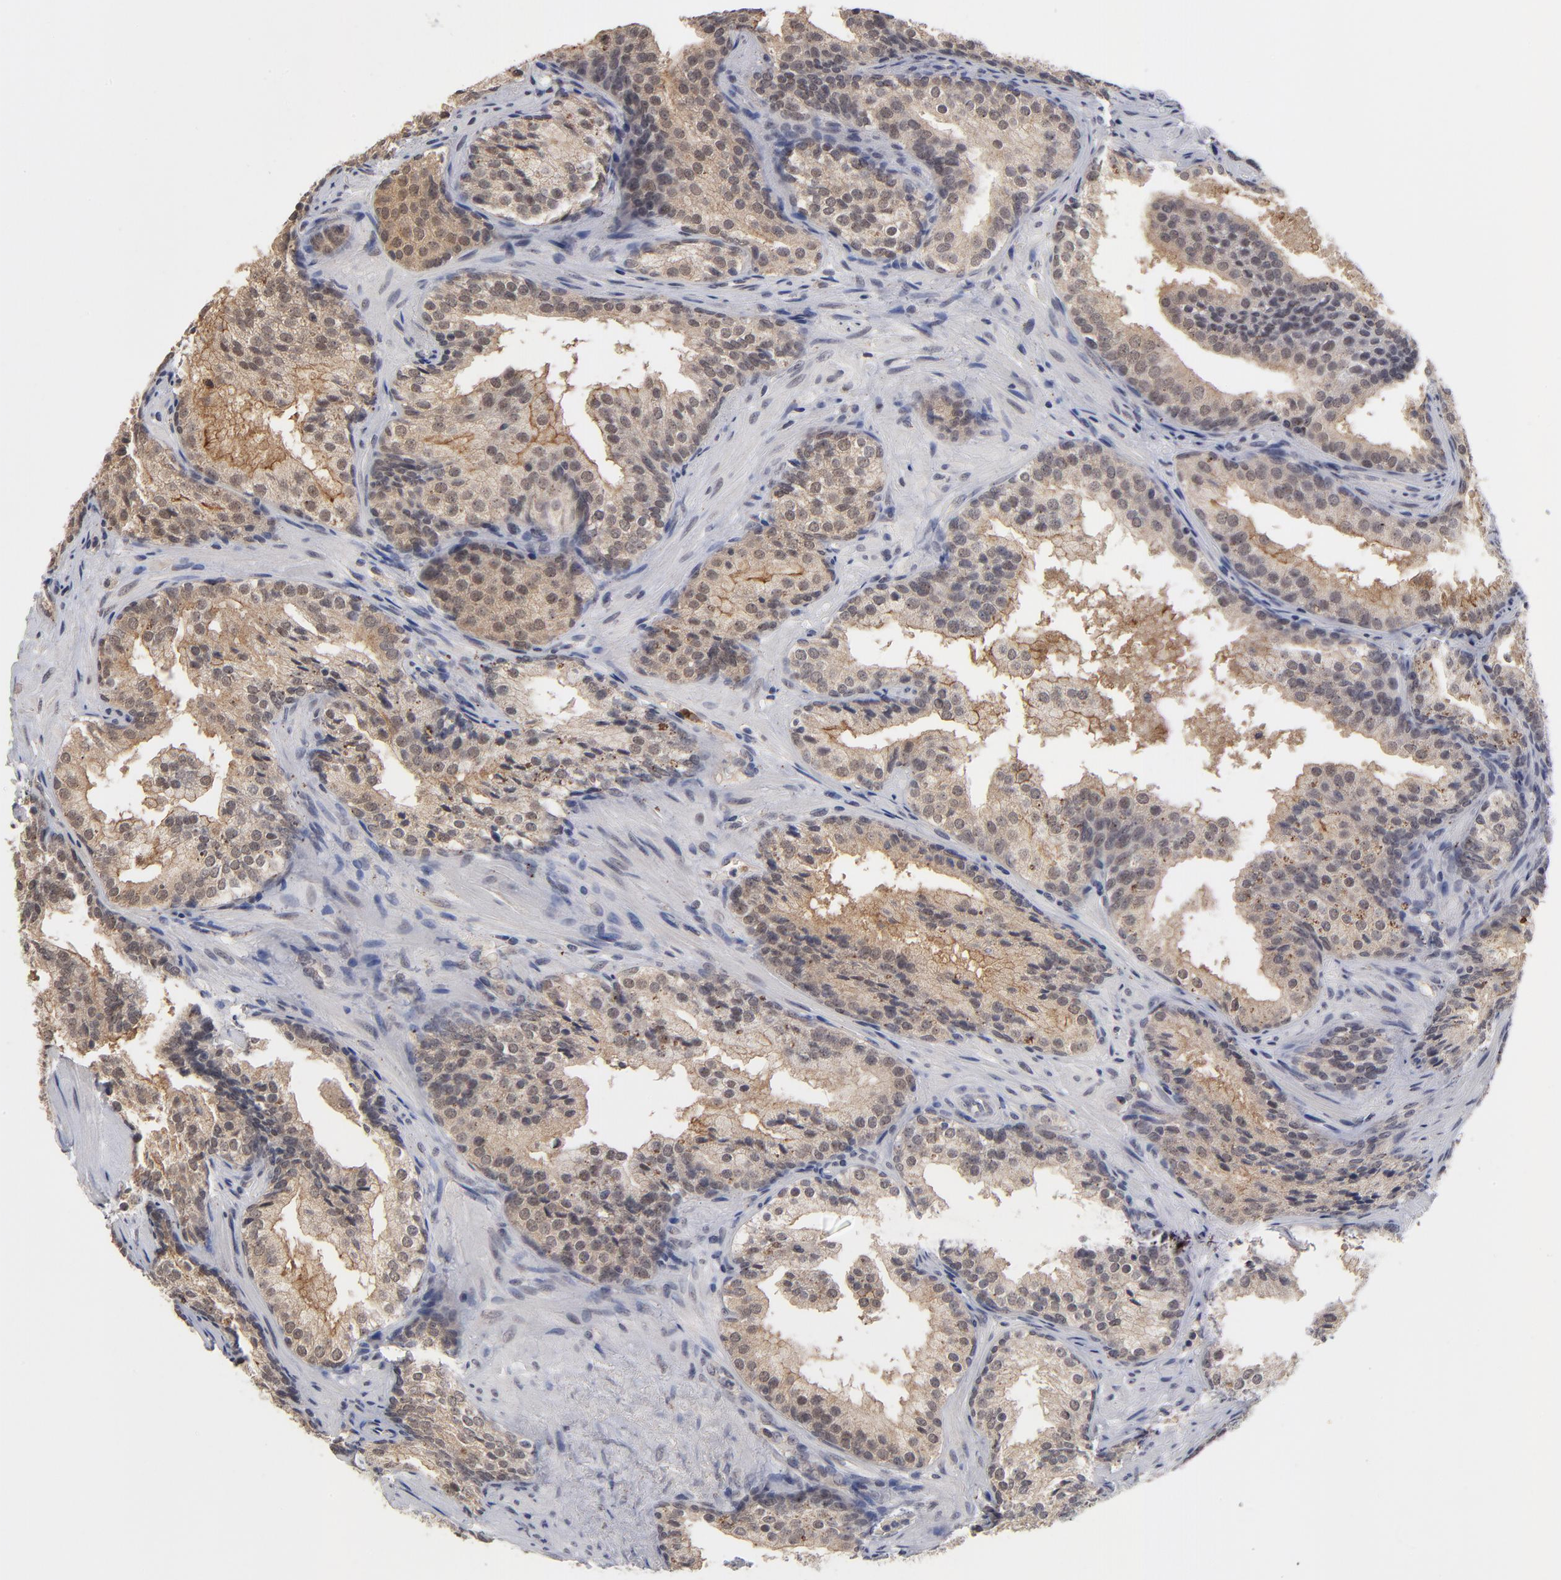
{"staining": {"intensity": "weak", "quantity": ">75%", "location": "cytoplasmic/membranous"}, "tissue": "prostate cancer", "cell_type": "Tumor cells", "image_type": "cancer", "snomed": [{"axis": "morphology", "description": "Adenocarcinoma, Low grade"}, {"axis": "topography", "description": "Prostate"}], "caption": "Immunohistochemical staining of prostate cancer demonstrates low levels of weak cytoplasmic/membranous protein expression in approximately >75% of tumor cells.", "gene": "WSB1", "patient": {"sex": "male", "age": 69}}